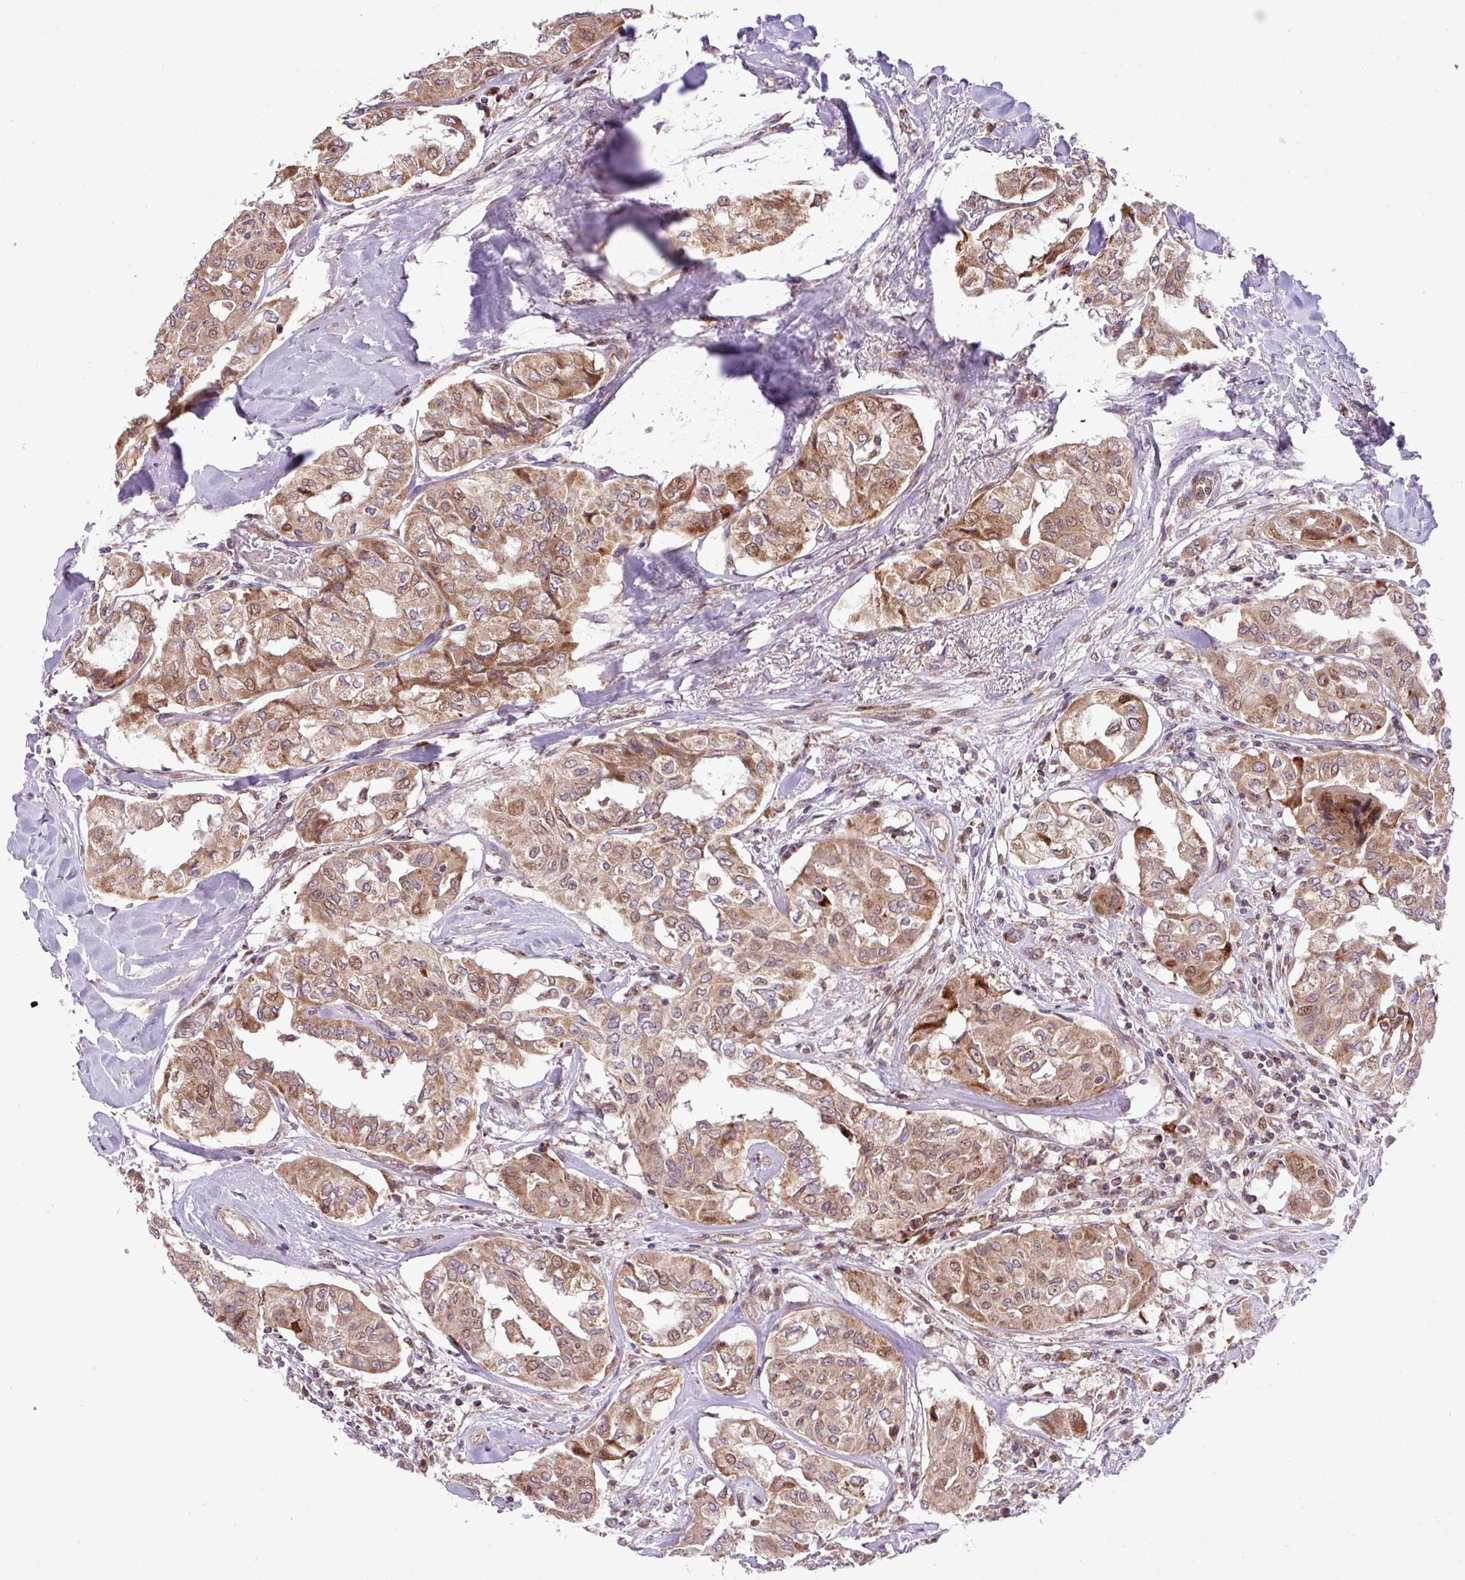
{"staining": {"intensity": "moderate", "quantity": ">75%", "location": "cytoplasmic/membranous"}, "tissue": "thyroid cancer", "cell_type": "Tumor cells", "image_type": "cancer", "snomed": [{"axis": "morphology", "description": "Papillary adenocarcinoma, NOS"}, {"axis": "topography", "description": "Thyroid gland"}], "caption": "This image demonstrates thyroid papillary adenocarcinoma stained with immunohistochemistry to label a protein in brown. The cytoplasmic/membranous of tumor cells show moderate positivity for the protein. Nuclei are counter-stained blue.", "gene": "B3GNT9", "patient": {"sex": "female", "age": 59}}